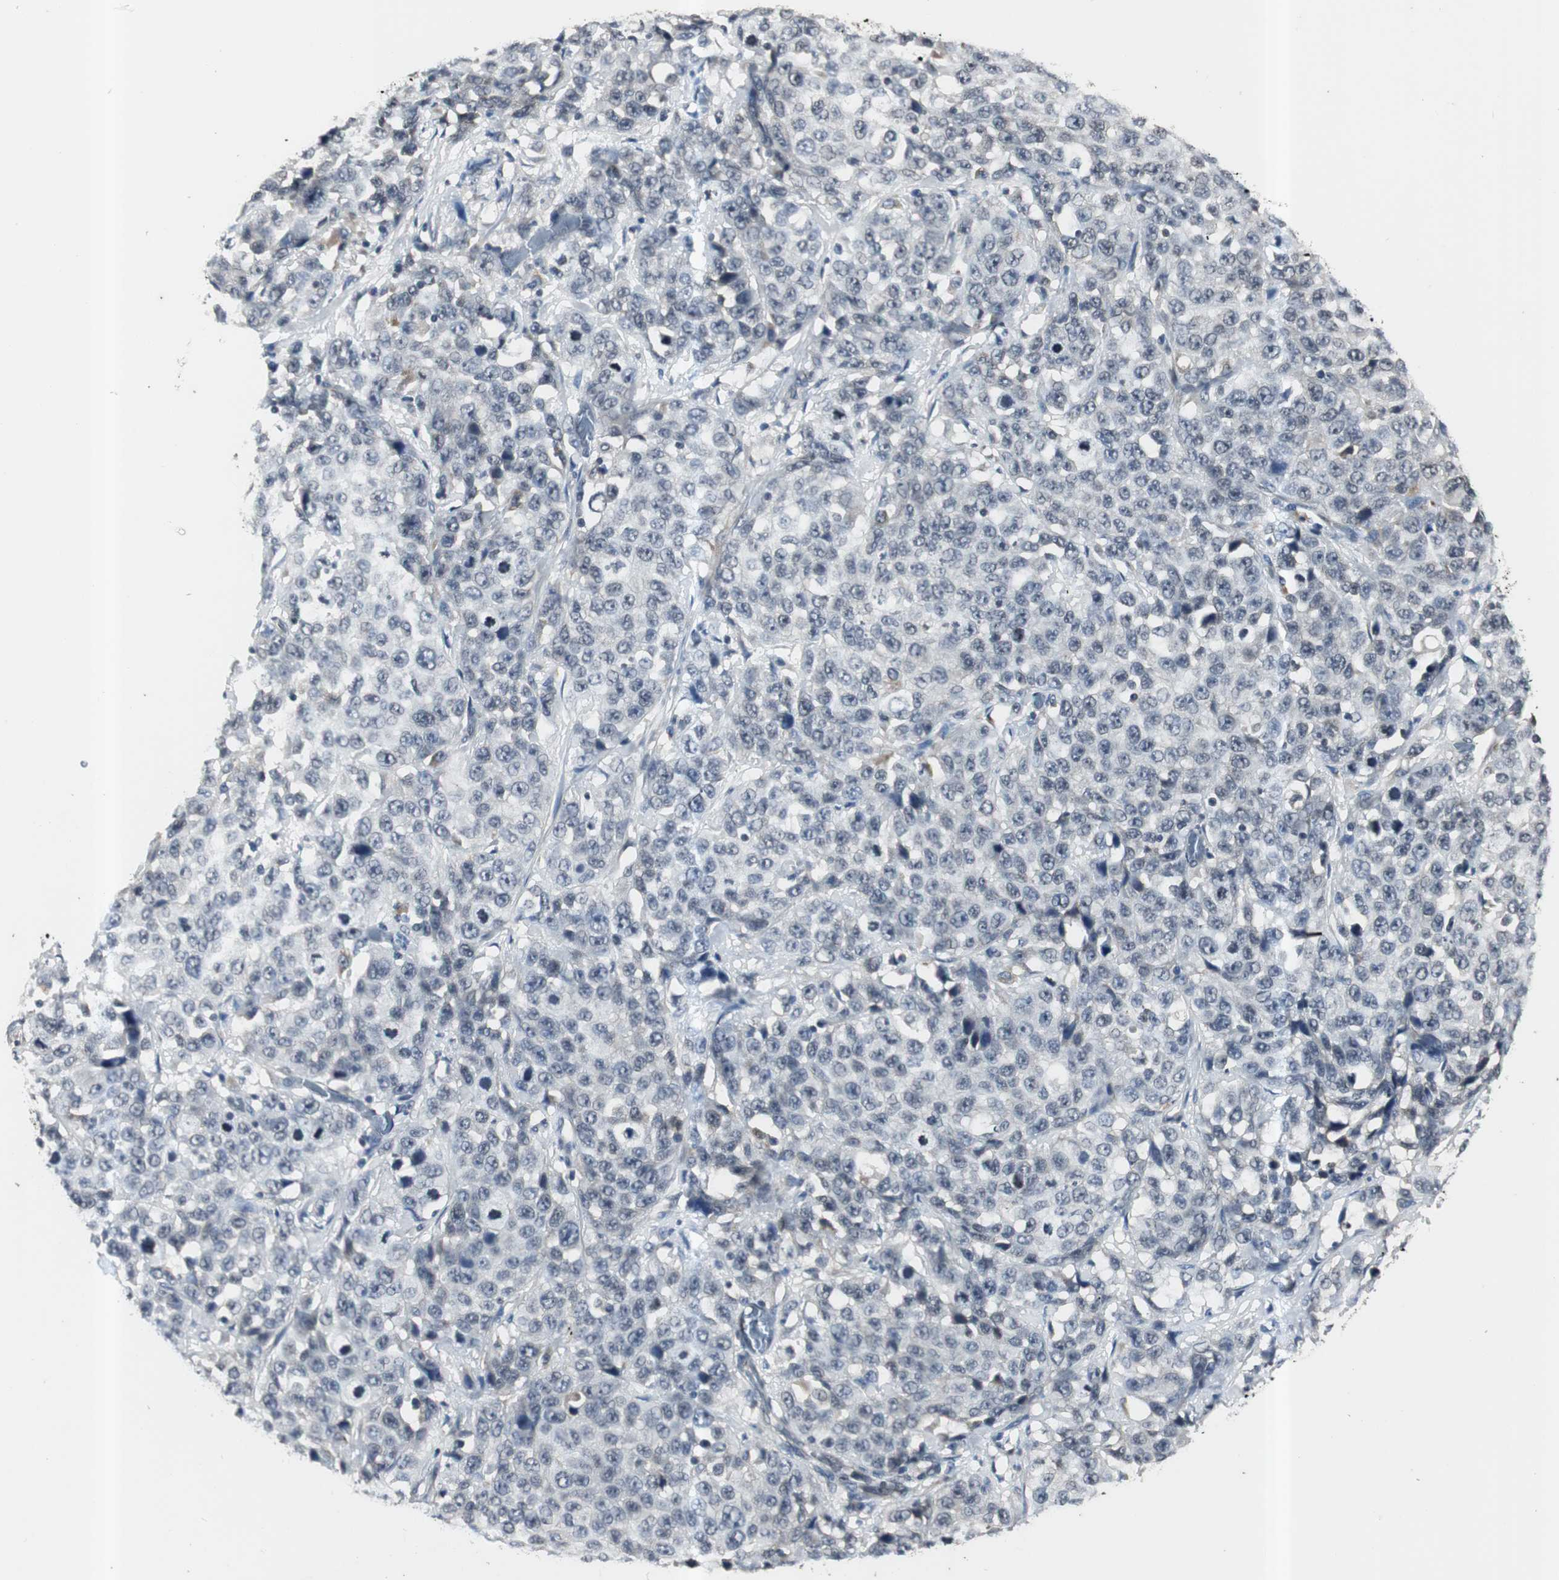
{"staining": {"intensity": "negative", "quantity": "none", "location": "none"}, "tissue": "stomach cancer", "cell_type": "Tumor cells", "image_type": "cancer", "snomed": [{"axis": "morphology", "description": "Normal tissue, NOS"}, {"axis": "morphology", "description": "Adenocarcinoma, NOS"}, {"axis": "topography", "description": "Stomach"}], "caption": "The immunohistochemistry (IHC) image has no significant staining in tumor cells of stomach cancer (adenocarcinoma) tissue.", "gene": "SMAD1", "patient": {"sex": "male", "age": 48}}